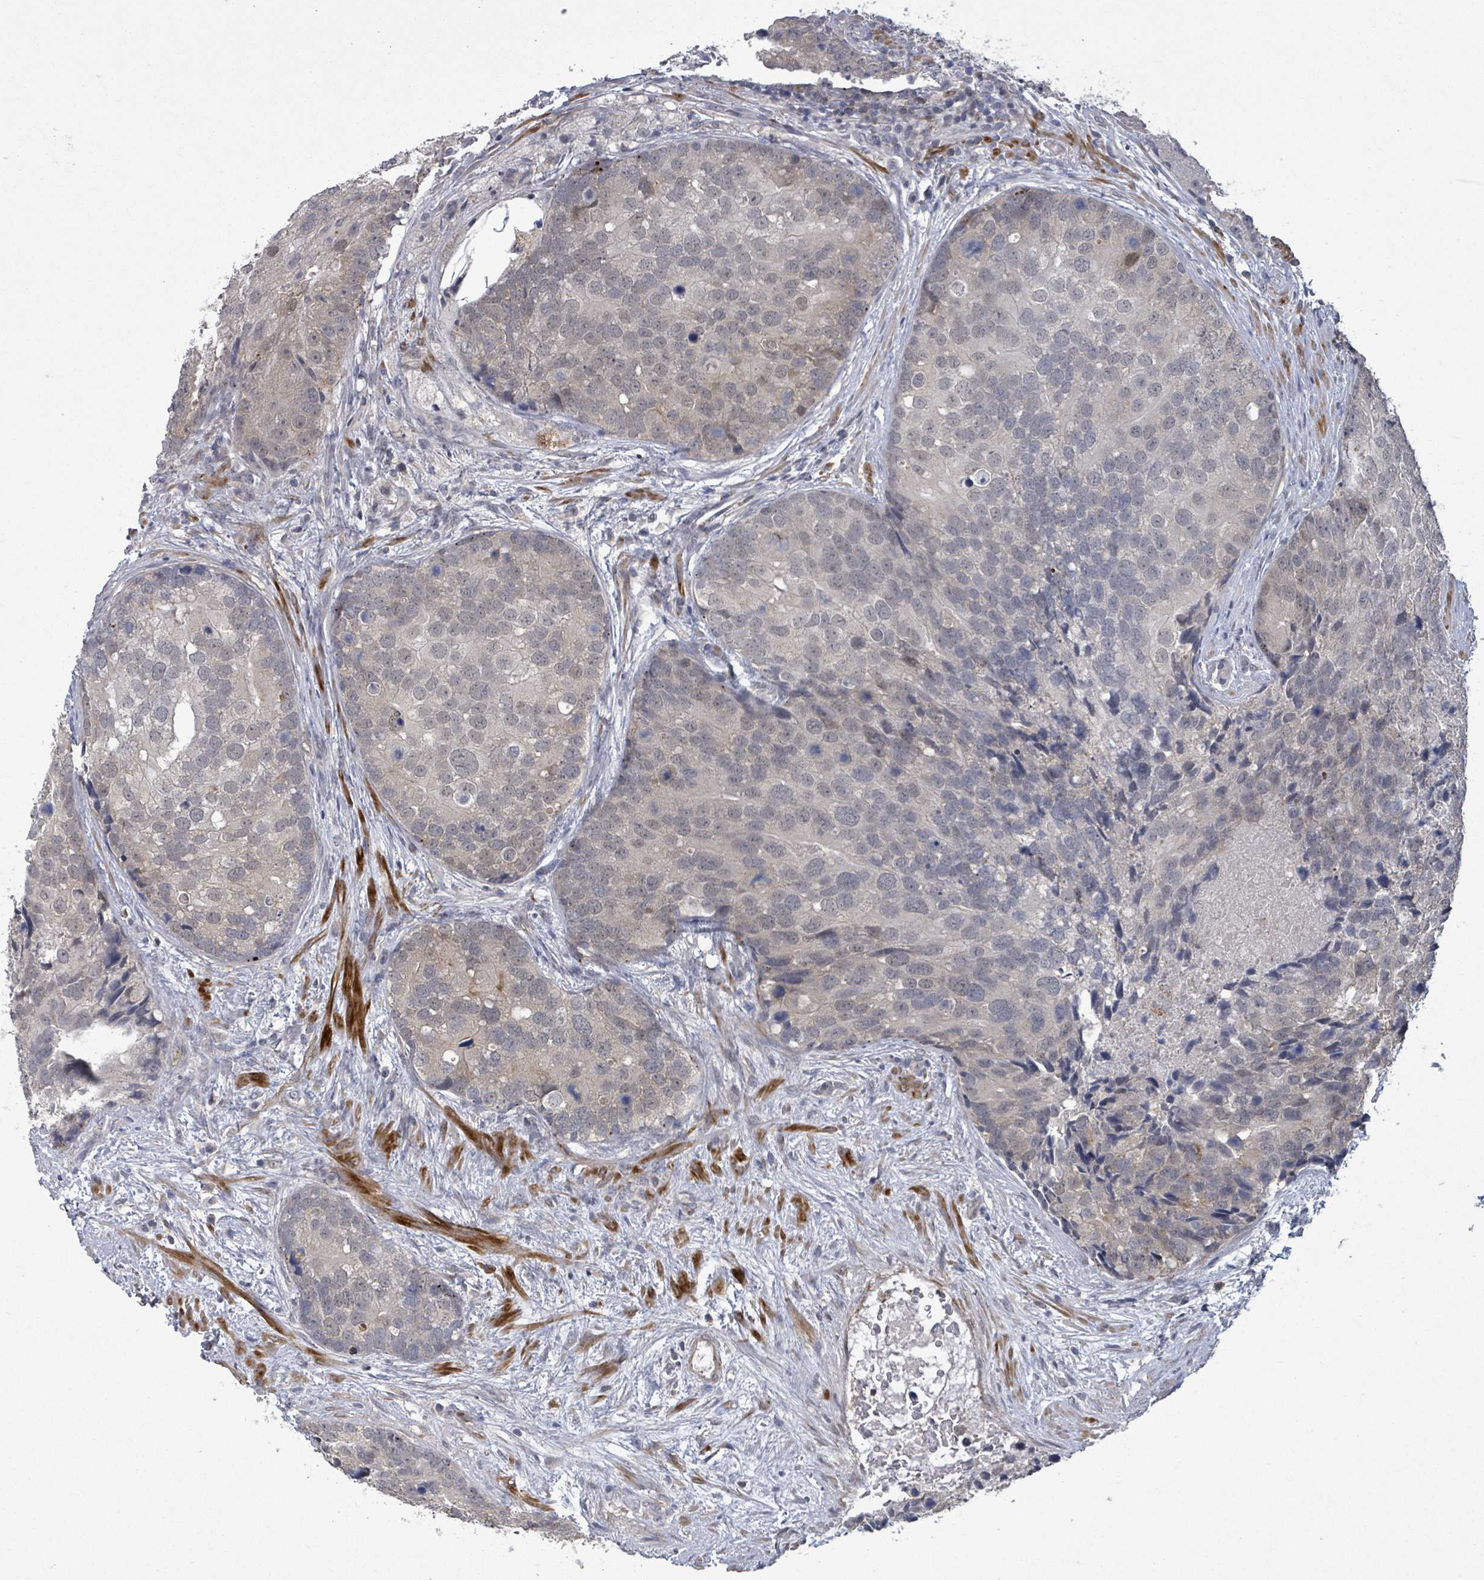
{"staining": {"intensity": "negative", "quantity": "none", "location": "none"}, "tissue": "prostate cancer", "cell_type": "Tumor cells", "image_type": "cancer", "snomed": [{"axis": "morphology", "description": "Adenocarcinoma, High grade"}, {"axis": "topography", "description": "Prostate"}], "caption": "Prostate cancer (adenocarcinoma (high-grade)) was stained to show a protein in brown. There is no significant expression in tumor cells. (Brightfield microscopy of DAB immunohistochemistry at high magnification).", "gene": "AMMECR1", "patient": {"sex": "male", "age": 62}}